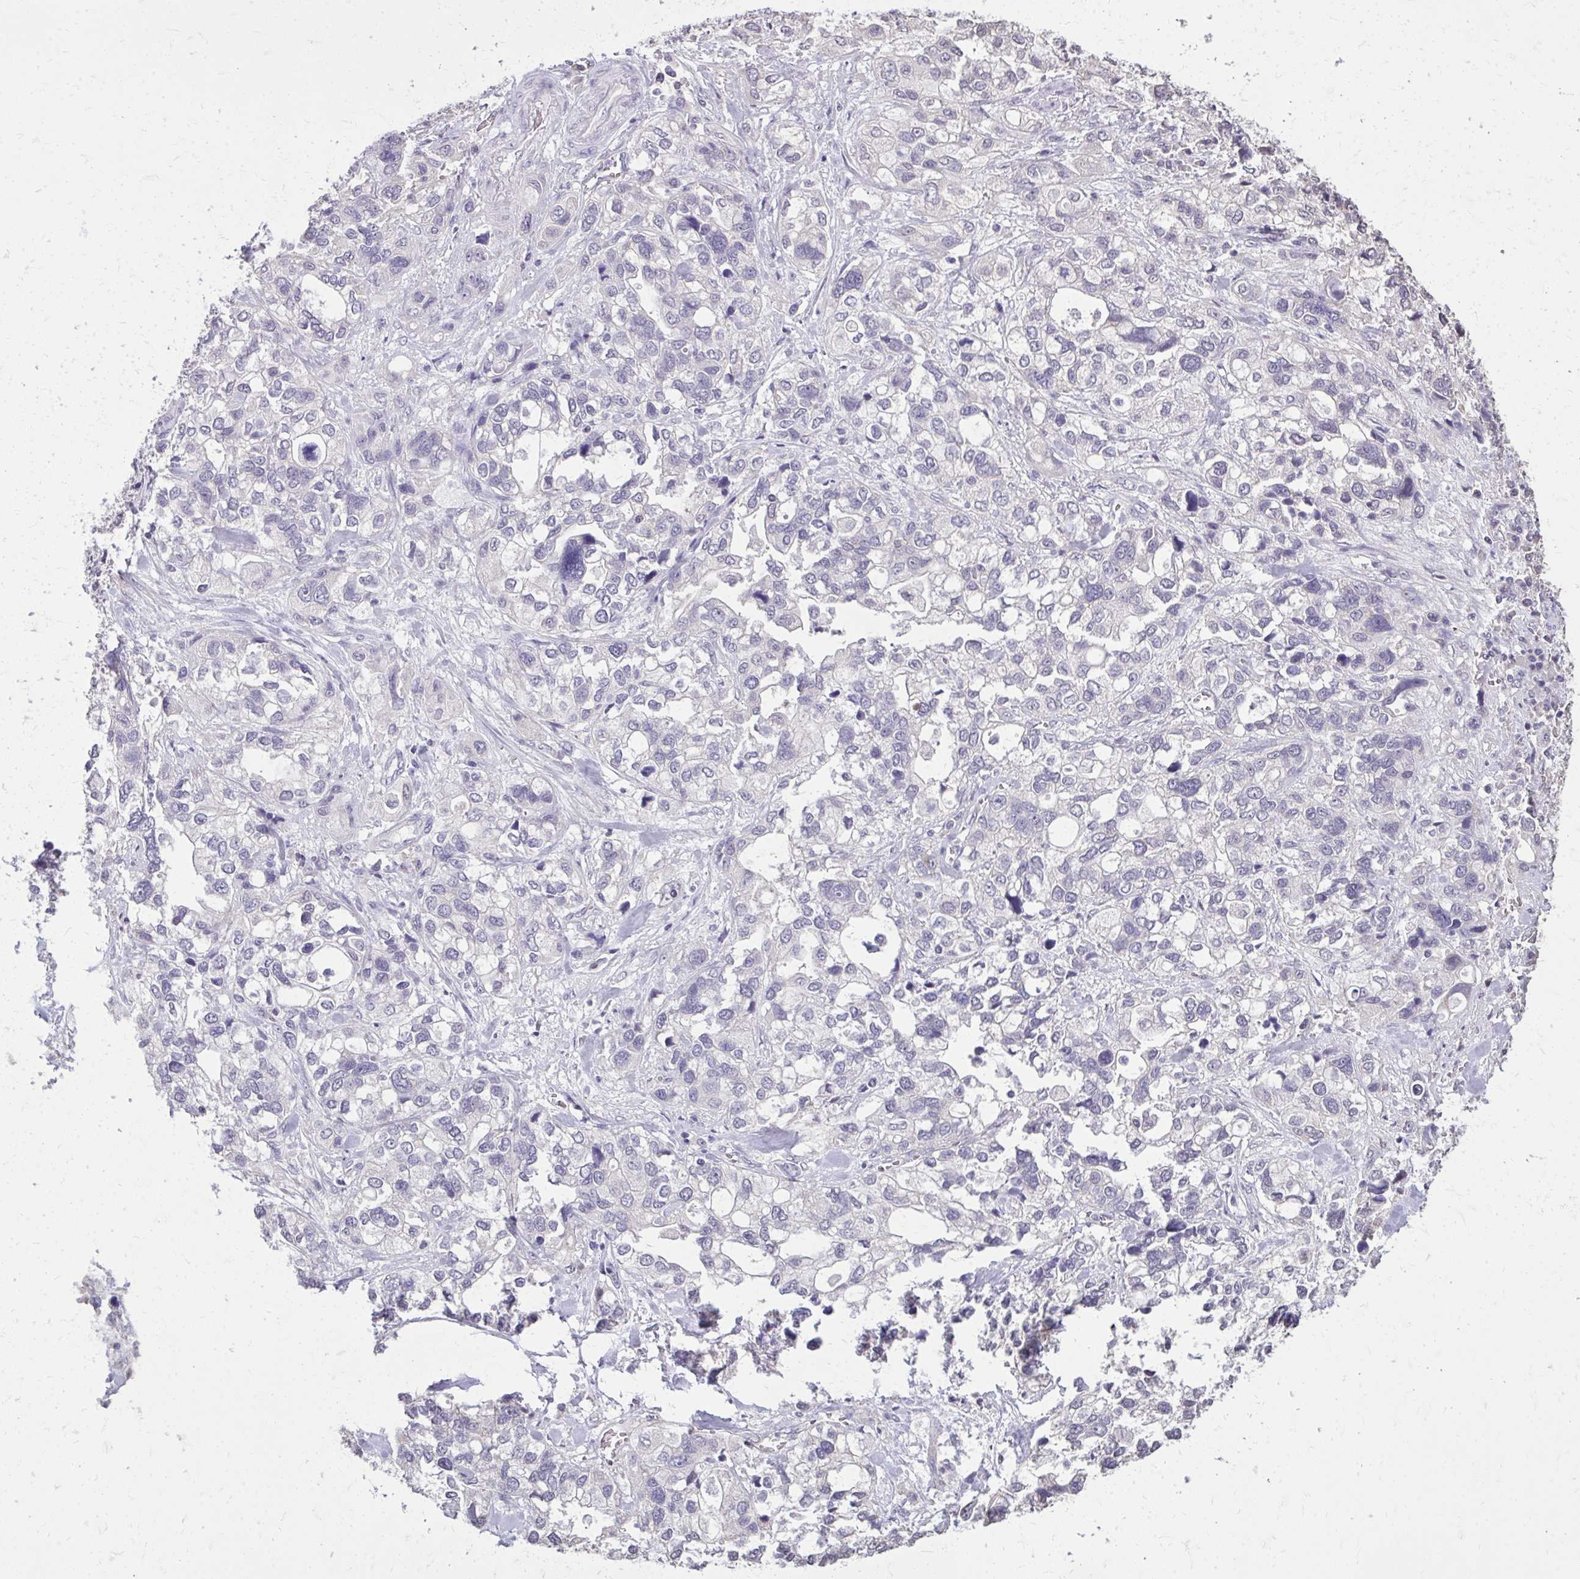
{"staining": {"intensity": "negative", "quantity": "none", "location": "none"}, "tissue": "stomach cancer", "cell_type": "Tumor cells", "image_type": "cancer", "snomed": [{"axis": "morphology", "description": "Adenocarcinoma, NOS"}, {"axis": "topography", "description": "Stomach, upper"}], "caption": "An immunohistochemistry photomicrograph of adenocarcinoma (stomach) is shown. There is no staining in tumor cells of adenocarcinoma (stomach). The staining is performed using DAB (3,3'-diaminobenzidine) brown chromogen with nuclei counter-stained in using hematoxylin.", "gene": "AKAP5", "patient": {"sex": "female", "age": 81}}